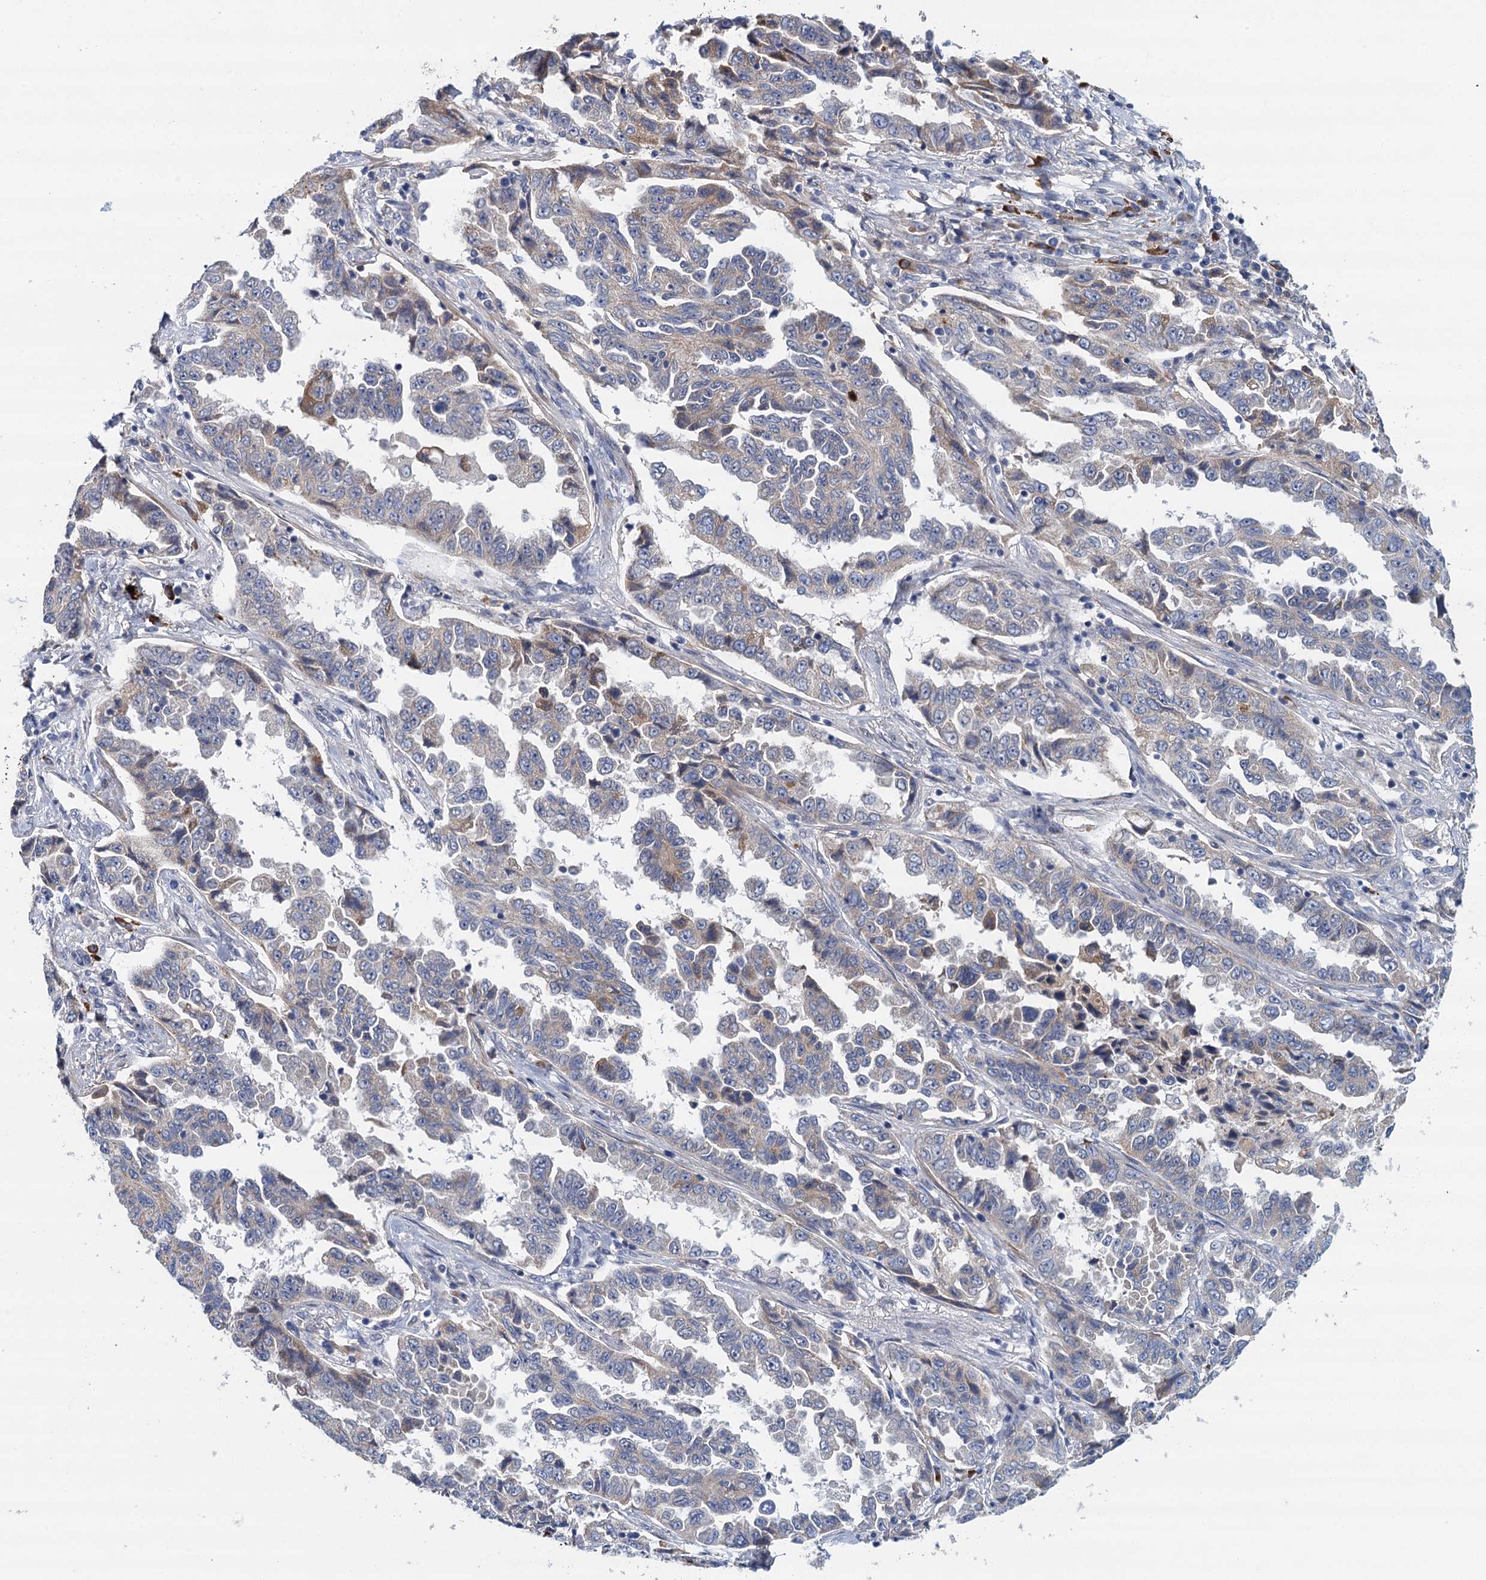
{"staining": {"intensity": "weak", "quantity": "<25%", "location": "cytoplasmic/membranous"}, "tissue": "lung cancer", "cell_type": "Tumor cells", "image_type": "cancer", "snomed": [{"axis": "morphology", "description": "Adenocarcinoma, NOS"}, {"axis": "topography", "description": "Lung"}], "caption": "This is an immunohistochemistry histopathology image of lung cancer (adenocarcinoma). There is no expression in tumor cells.", "gene": "TPCN1", "patient": {"sex": "female", "age": 51}}